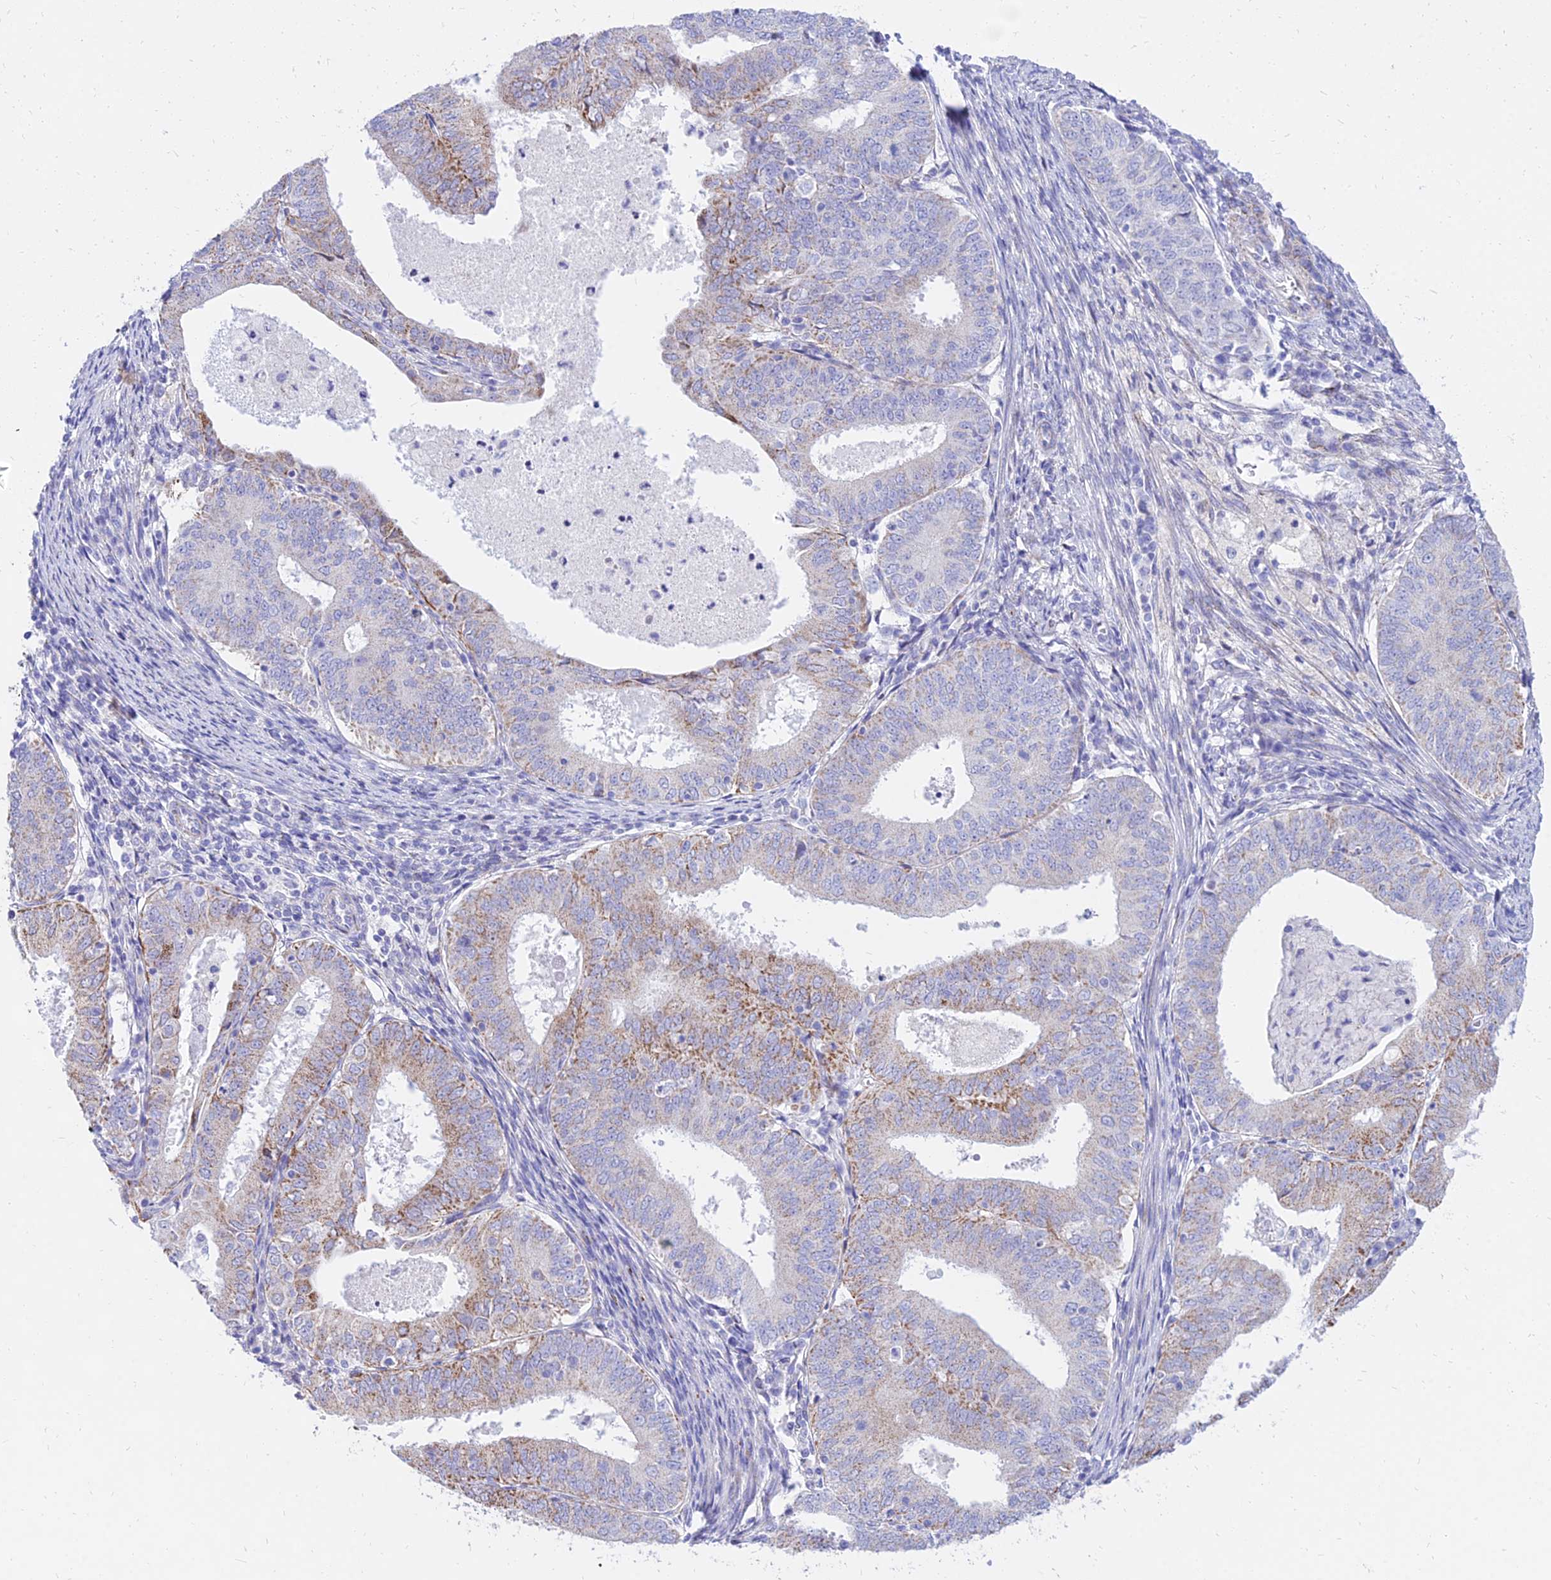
{"staining": {"intensity": "moderate", "quantity": "<25%", "location": "cytoplasmic/membranous"}, "tissue": "endometrial cancer", "cell_type": "Tumor cells", "image_type": "cancer", "snomed": [{"axis": "morphology", "description": "Adenocarcinoma, NOS"}, {"axis": "topography", "description": "Endometrium"}], "caption": "Human endometrial cancer (adenocarcinoma) stained with a brown dye exhibits moderate cytoplasmic/membranous positive positivity in about <25% of tumor cells.", "gene": "PKN3", "patient": {"sex": "female", "age": 57}}